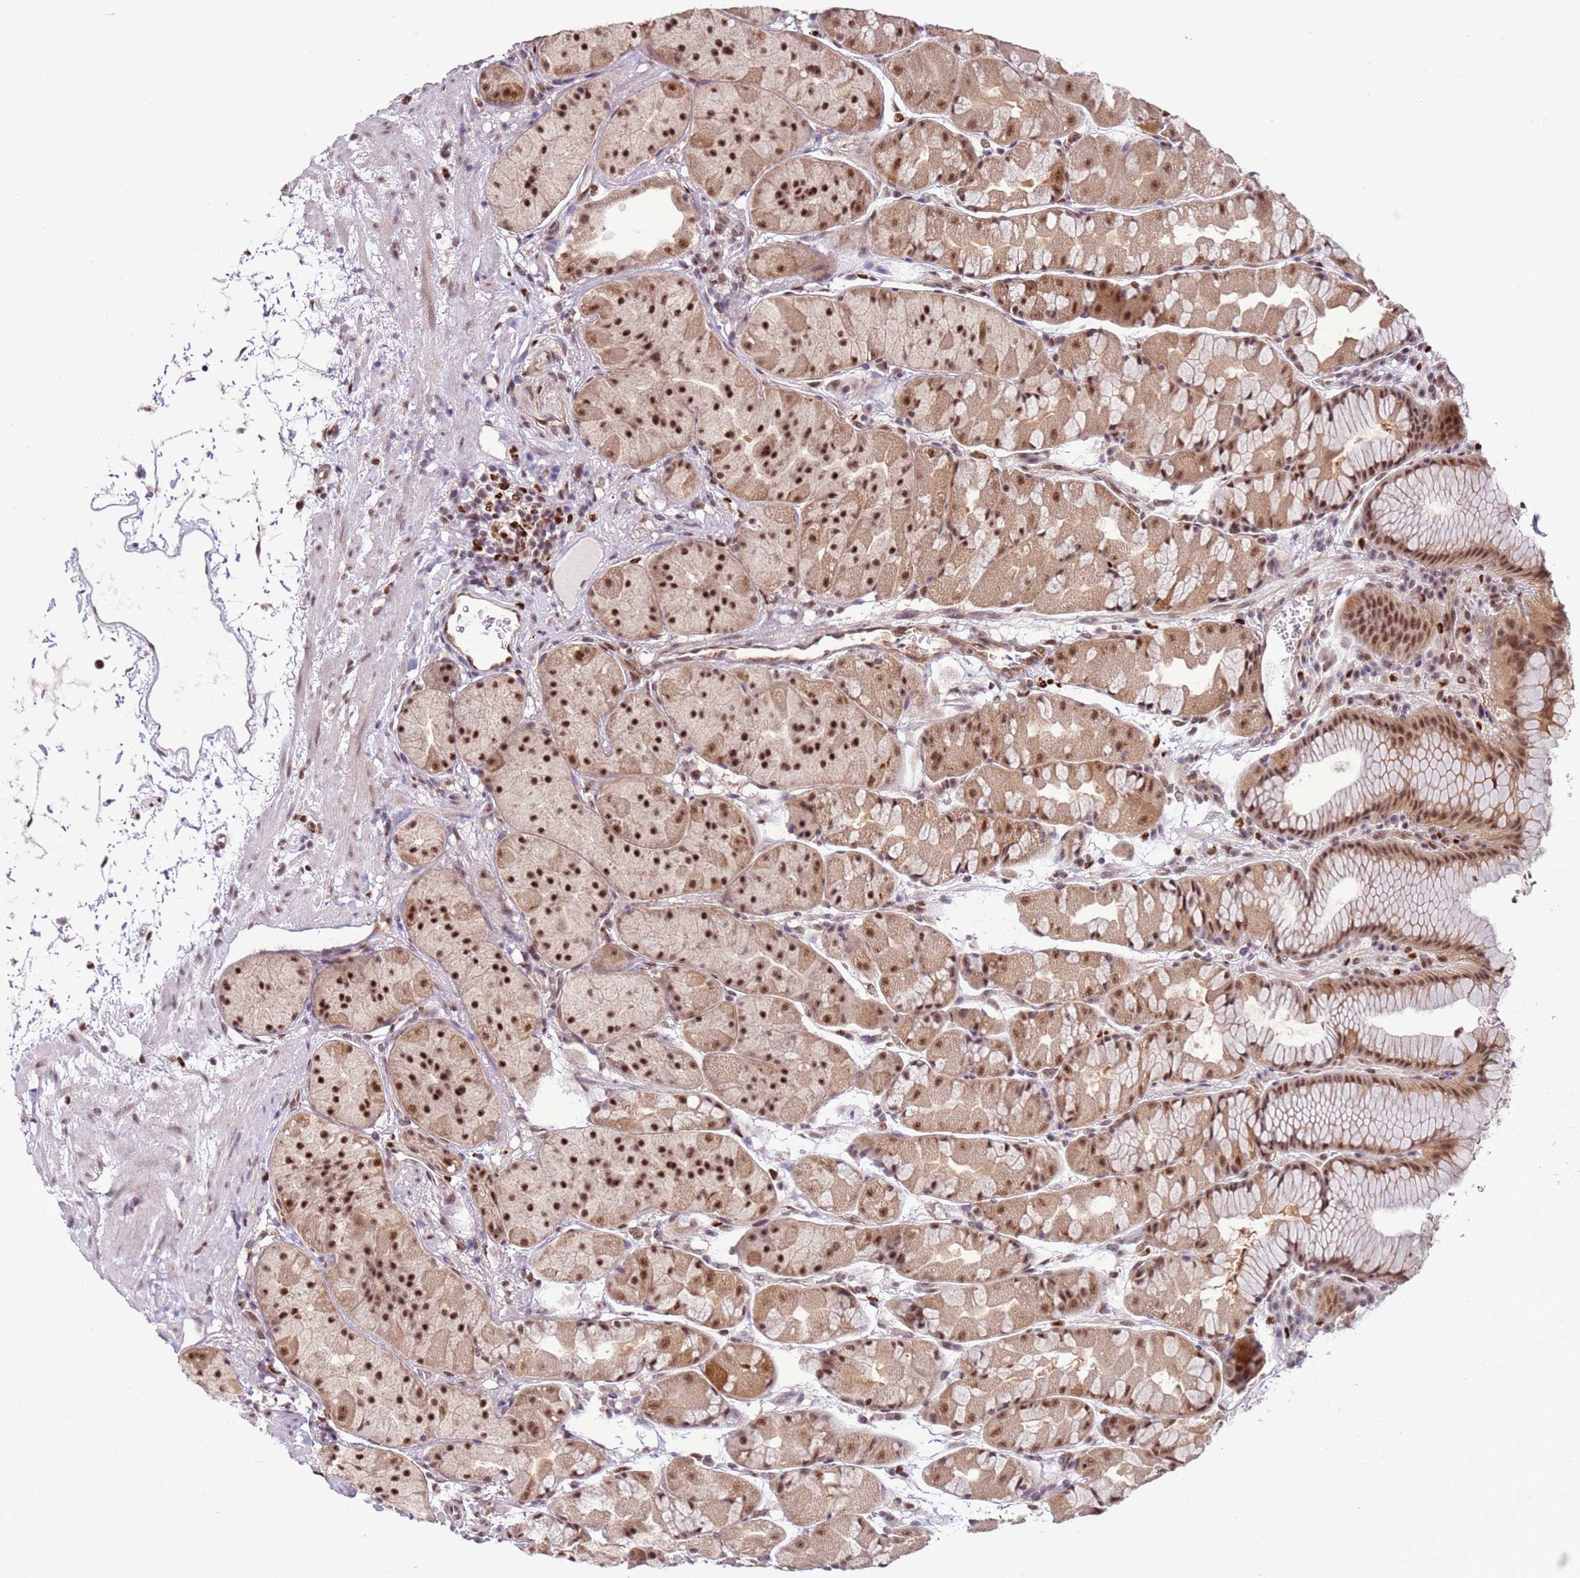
{"staining": {"intensity": "strong", "quantity": ">75%", "location": "cytoplasmic/membranous,nuclear"}, "tissue": "stomach", "cell_type": "Glandular cells", "image_type": "normal", "snomed": [{"axis": "morphology", "description": "Normal tissue, NOS"}, {"axis": "topography", "description": "Stomach"}], "caption": "Immunohistochemistry histopathology image of benign human stomach stained for a protein (brown), which shows high levels of strong cytoplasmic/membranous,nuclear expression in approximately >75% of glandular cells.", "gene": "PRPF6", "patient": {"sex": "male", "age": 57}}